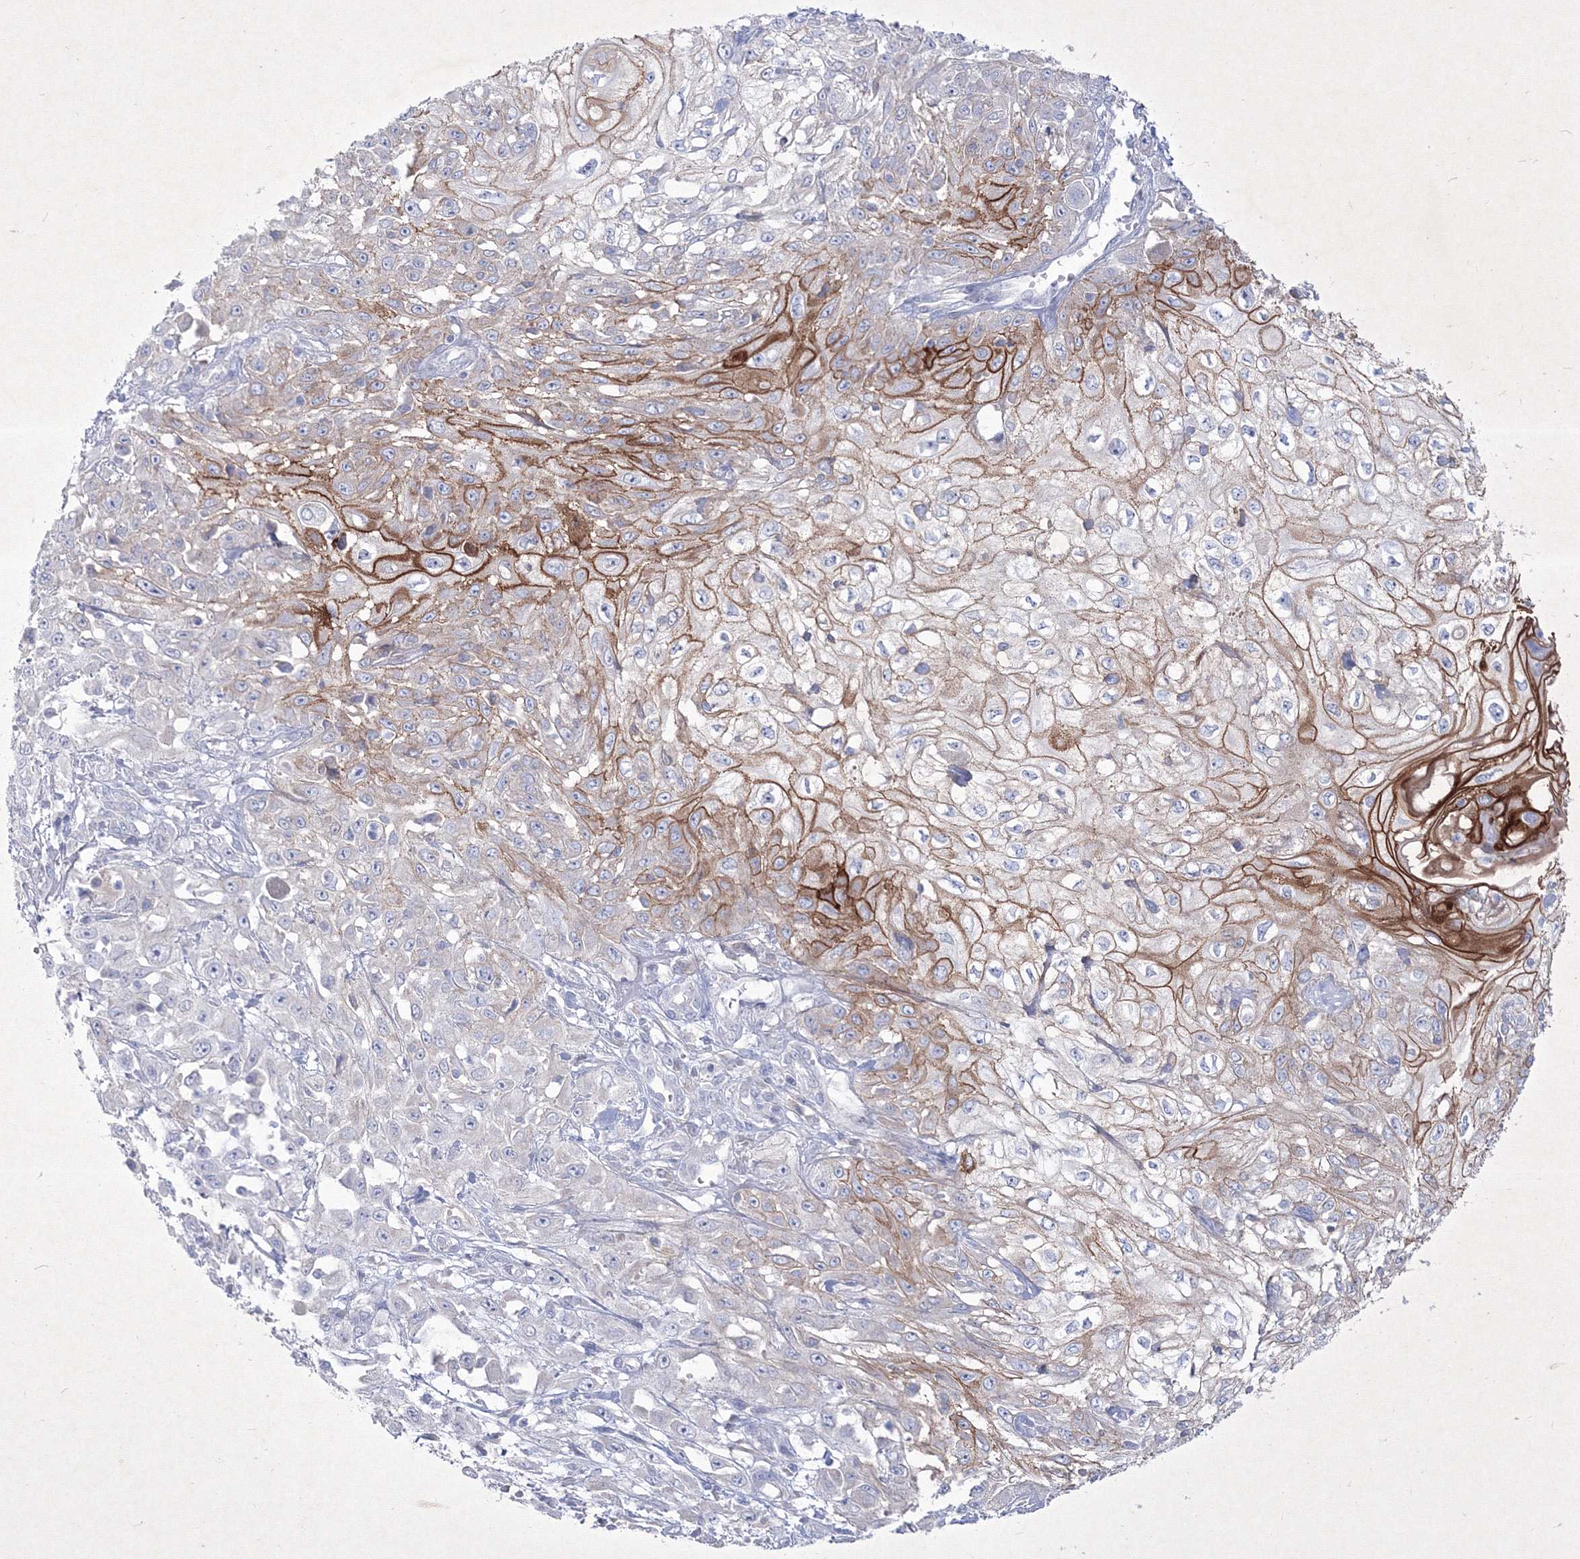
{"staining": {"intensity": "strong", "quantity": "25%-75%", "location": "cytoplasmic/membranous"}, "tissue": "skin cancer", "cell_type": "Tumor cells", "image_type": "cancer", "snomed": [{"axis": "morphology", "description": "Squamous cell carcinoma, NOS"}, {"axis": "morphology", "description": "Squamous cell carcinoma, metastatic, NOS"}, {"axis": "topography", "description": "Skin"}, {"axis": "topography", "description": "Lymph node"}], "caption": "Skin cancer (squamous cell carcinoma) stained with DAB (3,3'-diaminobenzidine) immunohistochemistry (IHC) shows high levels of strong cytoplasmic/membranous positivity in approximately 25%-75% of tumor cells.", "gene": "TMEM139", "patient": {"sex": "male", "age": 75}}